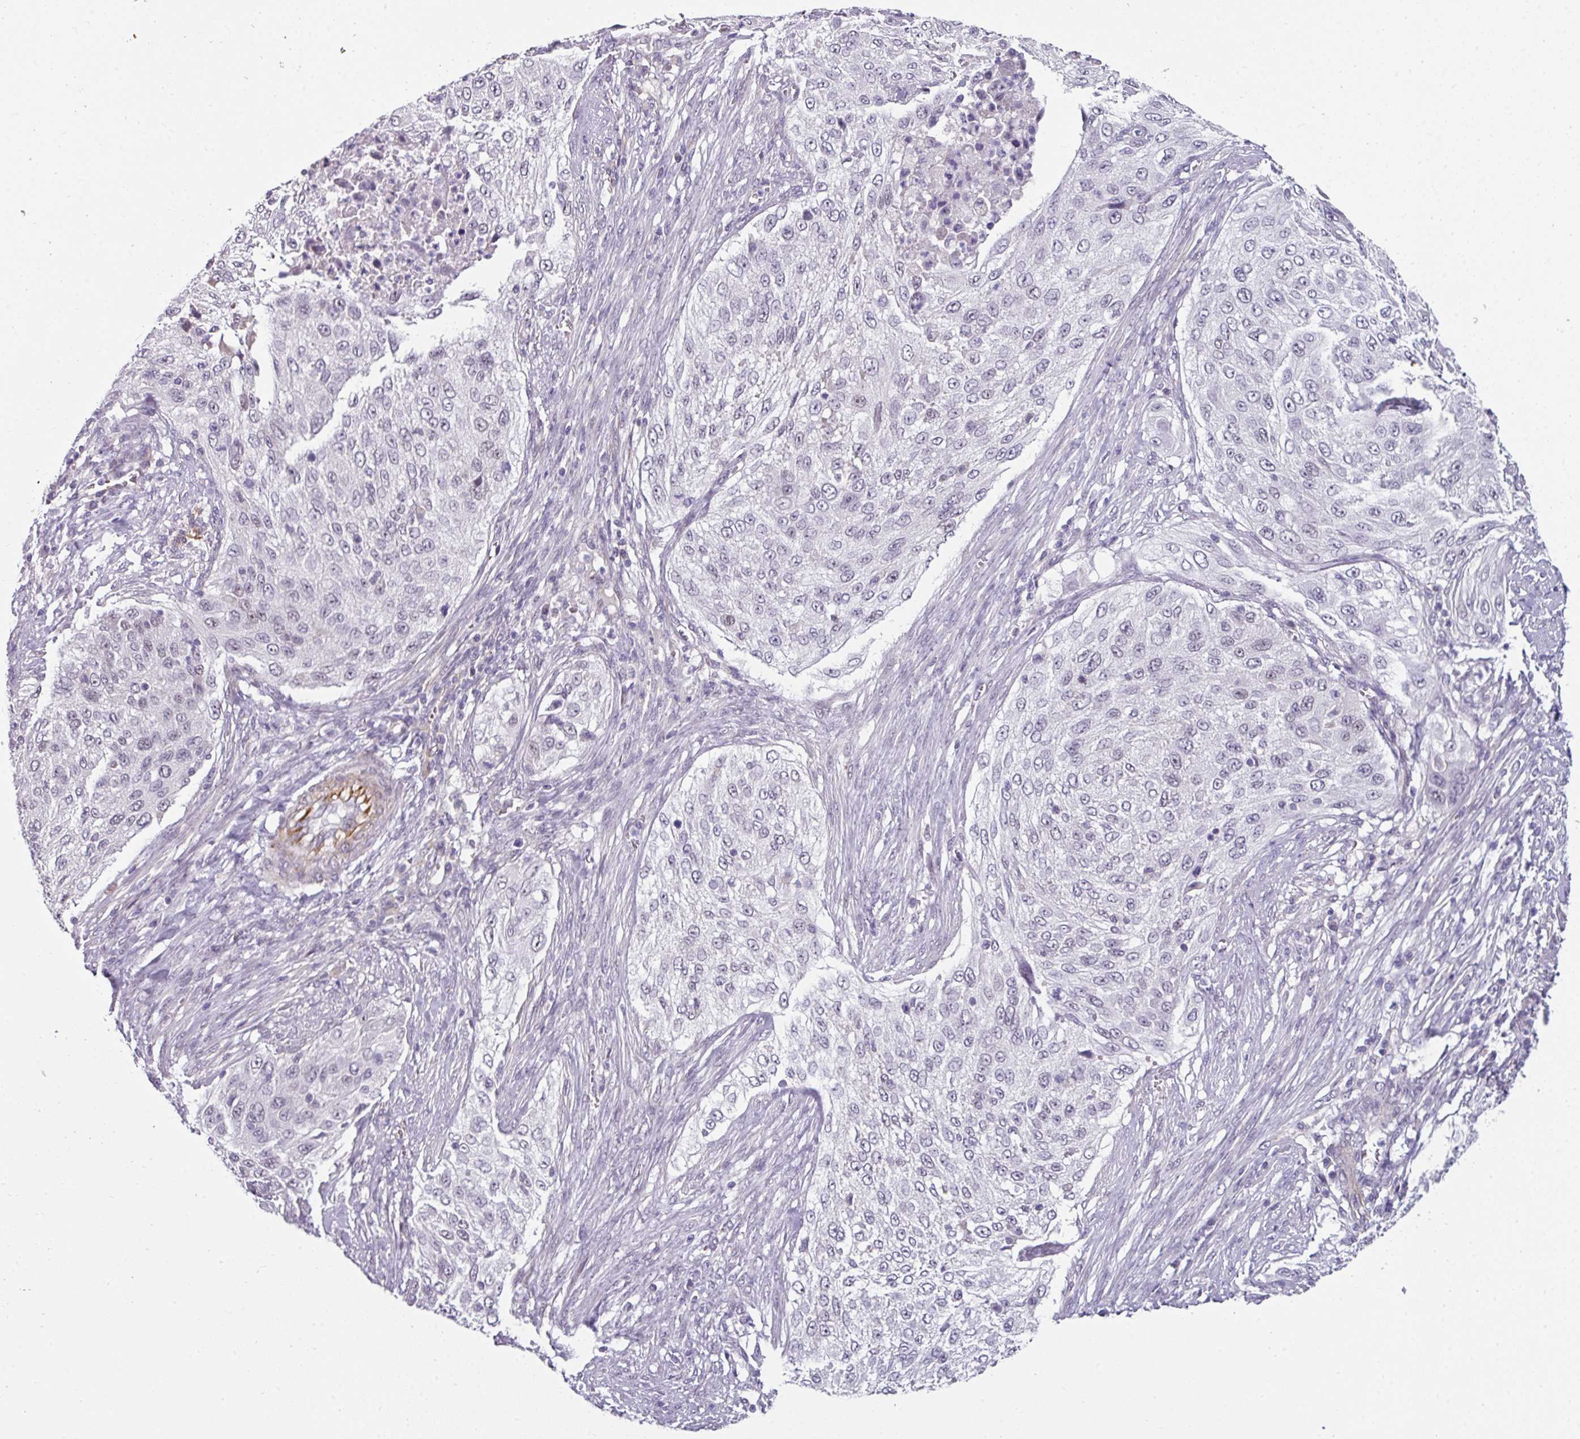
{"staining": {"intensity": "negative", "quantity": "none", "location": "none"}, "tissue": "cervical cancer", "cell_type": "Tumor cells", "image_type": "cancer", "snomed": [{"axis": "morphology", "description": "Squamous cell carcinoma, NOS"}, {"axis": "topography", "description": "Cervix"}], "caption": "High magnification brightfield microscopy of cervical squamous cell carcinoma stained with DAB (3,3'-diaminobenzidine) (brown) and counterstained with hematoxylin (blue): tumor cells show no significant staining. Brightfield microscopy of immunohistochemistry stained with DAB (brown) and hematoxylin (blue), captured at high magnification.", "gene": "EYA3", "patient": {"sex": "female", "age": 42}}